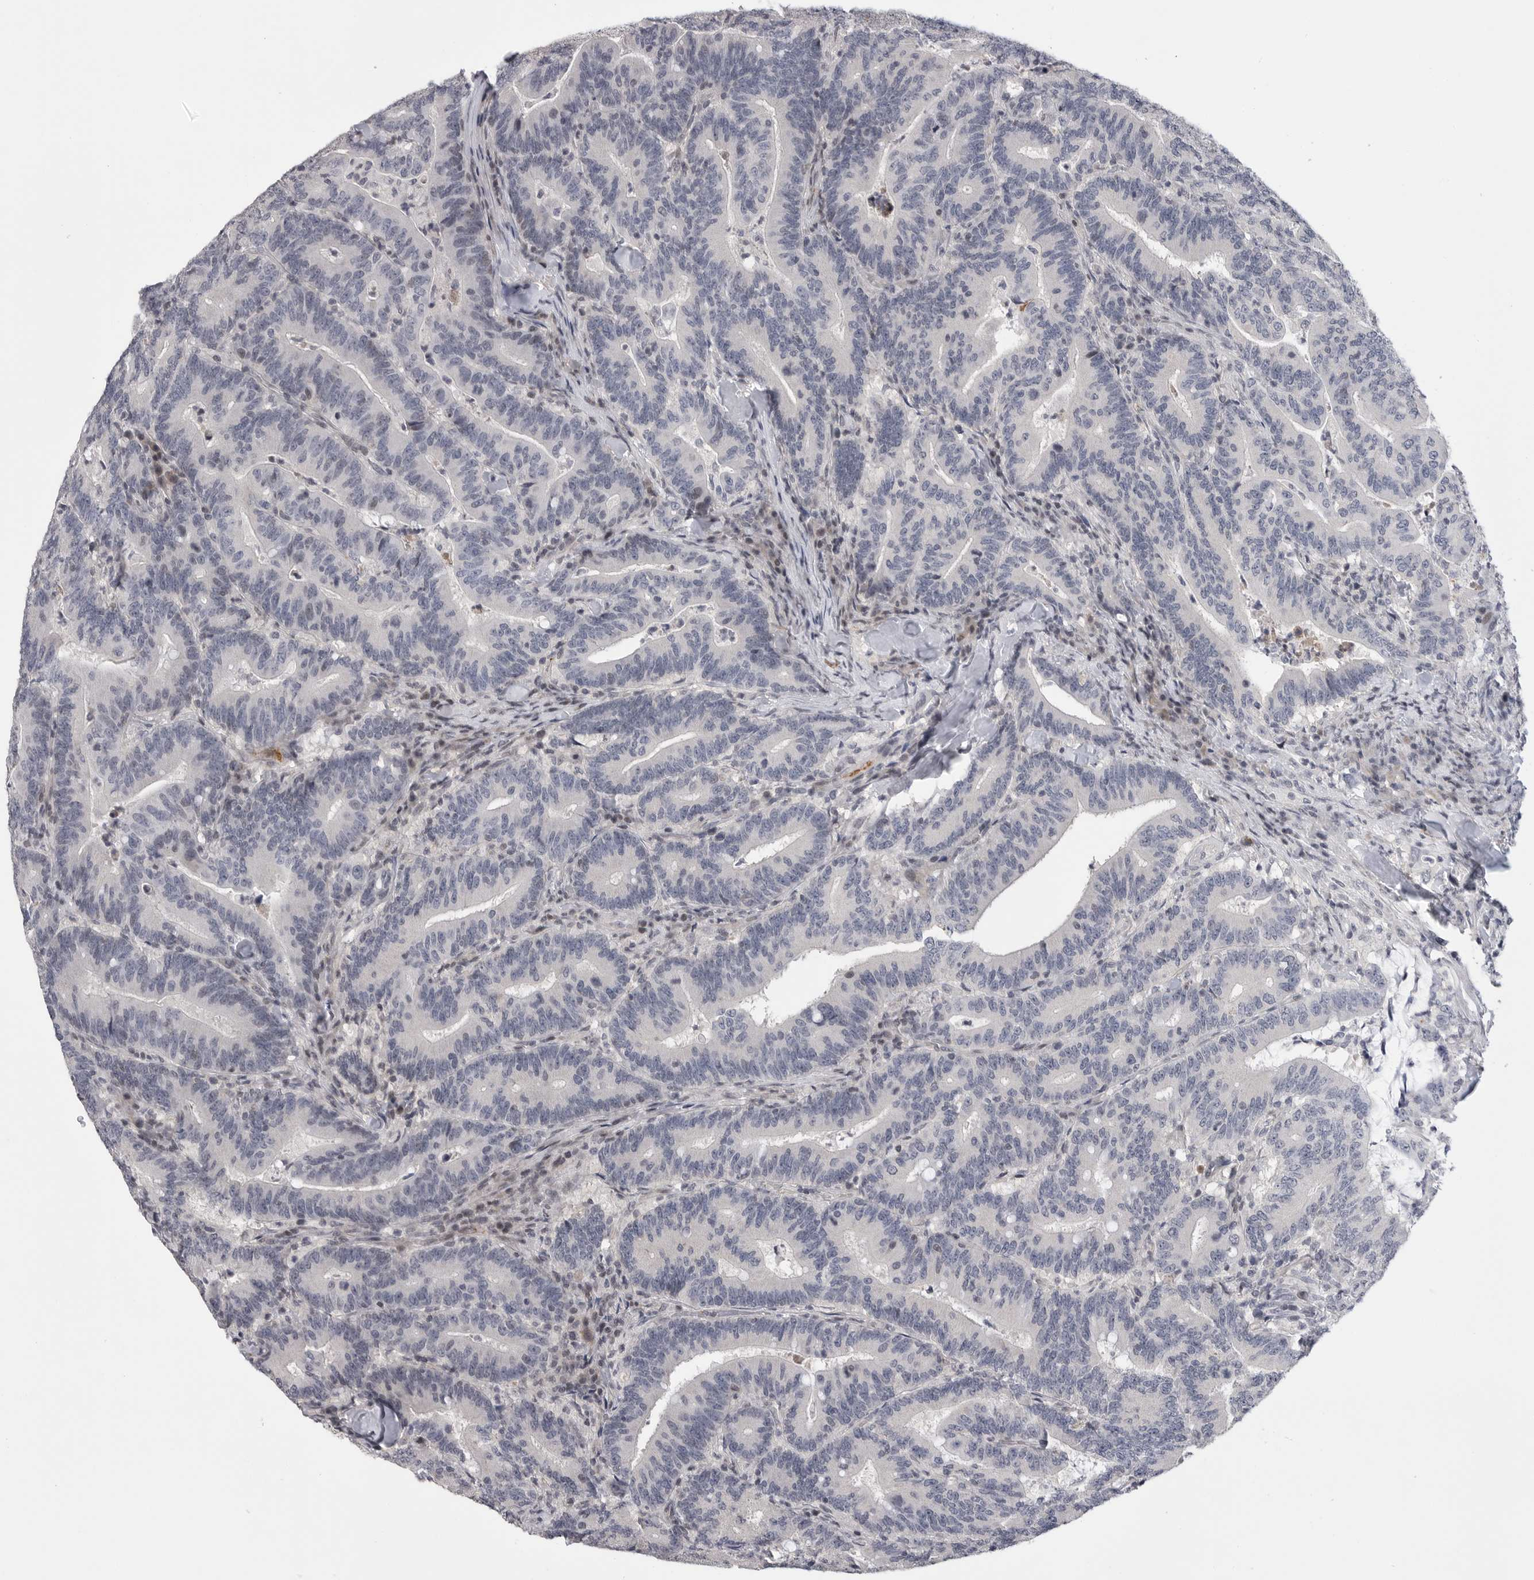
{"staining": {"intensity": "negative", "quantity": "none", "location": "none"}, "tissue": "colorectal cancer", "cell_type": "Tumor cells", "image_type": "cancer", "snomed": [{"axis": "morphology", "description": "Adenocarcinoma, NOS"}, {"axis": "topography", "description": "Colon"}], "caption": "Tumor cells are negative for brown protein staining in colorectal cancer (adenocarcinoma).", "gene": "FBXO43", "patient": {"sex": "female", "age": 66}}